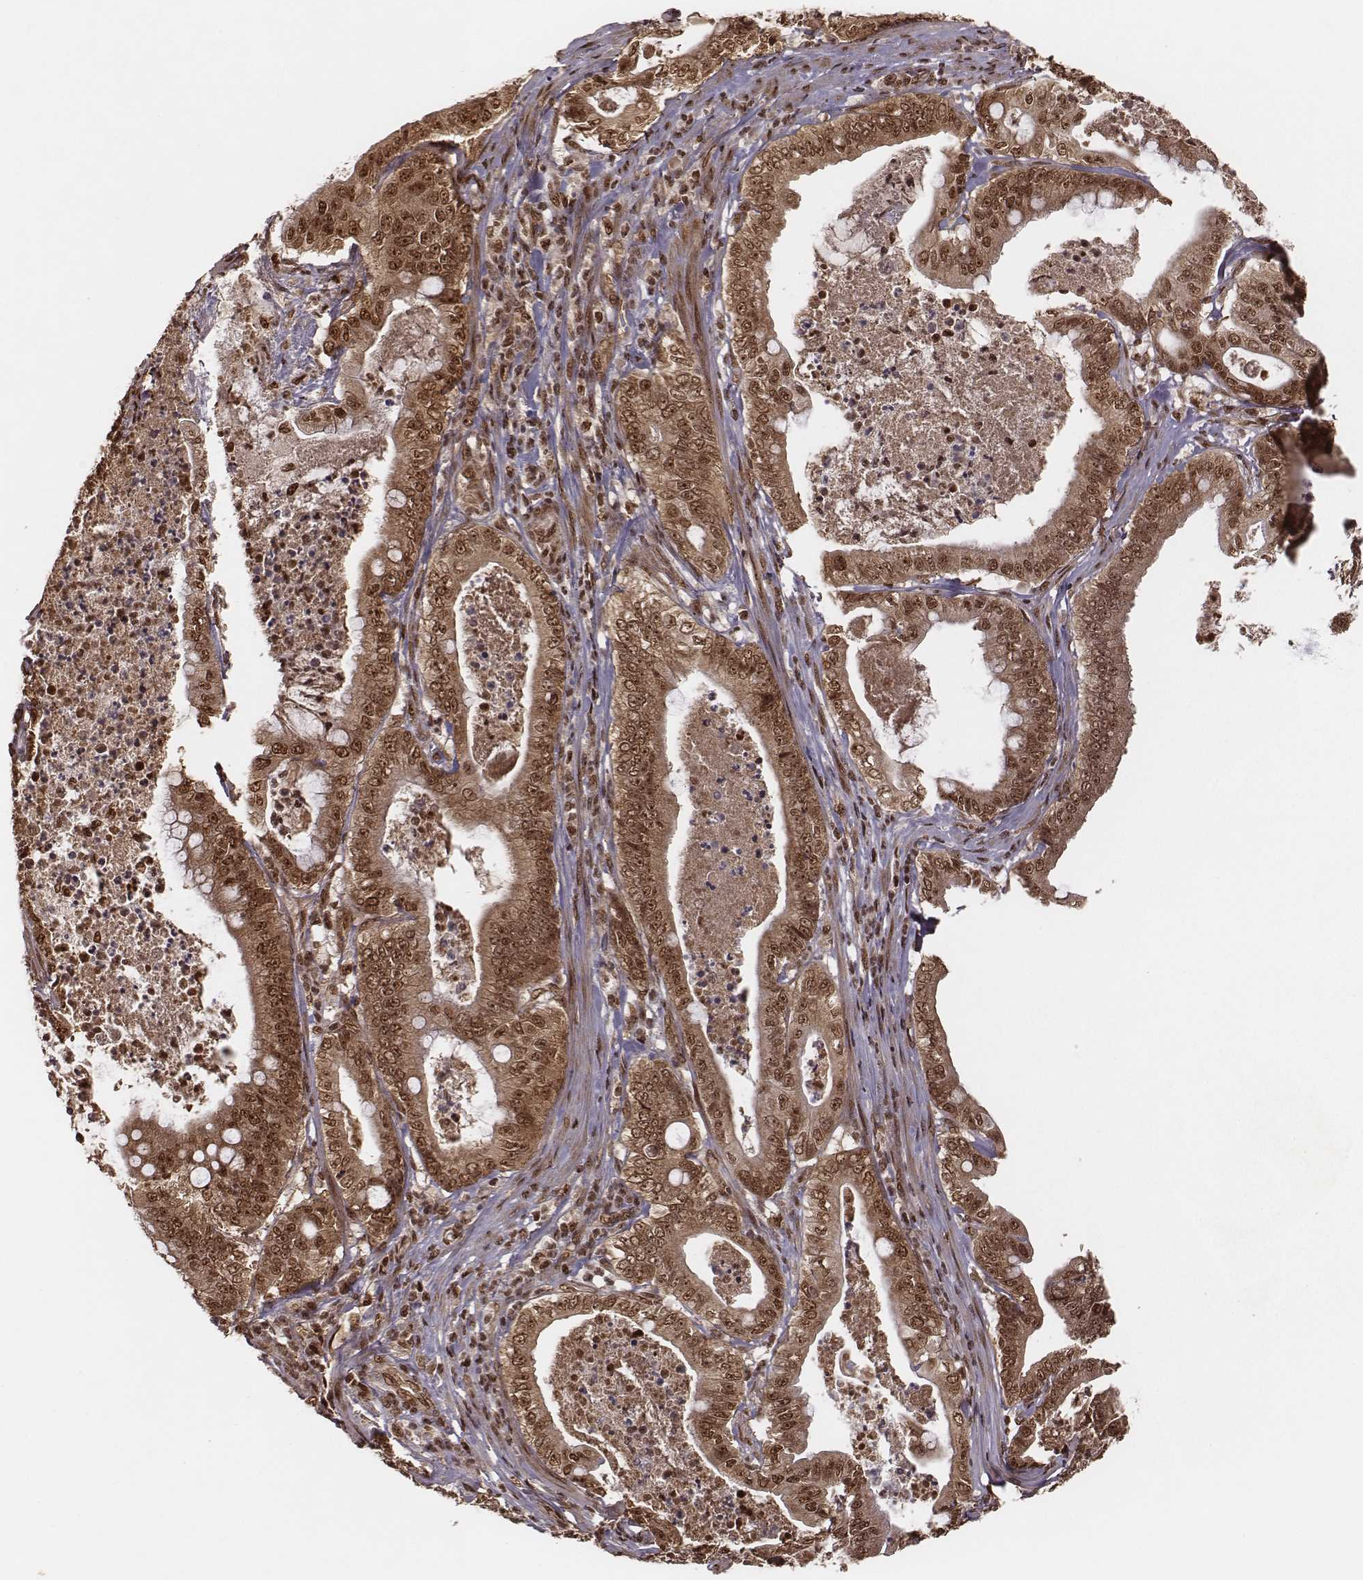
{"staining": {"intensity": "moderate", "quantity": ">75%", "location": "cytoplasmic/membranous,nuclear"}, "tissue": "pancreatic cancer", "cell_type": "Tumor cells", "image_type": "cancer", "snomed": [{"axis": "morphology", "description": "Adenocarcinoma, NOS"}, {"axis": "topography", "description": "Pancreas"}], "caption": "Approximately >75% of tumor cells in human adenocarcinoma (pancreatic) show moderate cytoplasmic/membranous and nuclear protein staining as visualized by brown immunohistochemical staining.", "gene": "NFX1", "patient": {"sex": "male", "age": 71}}